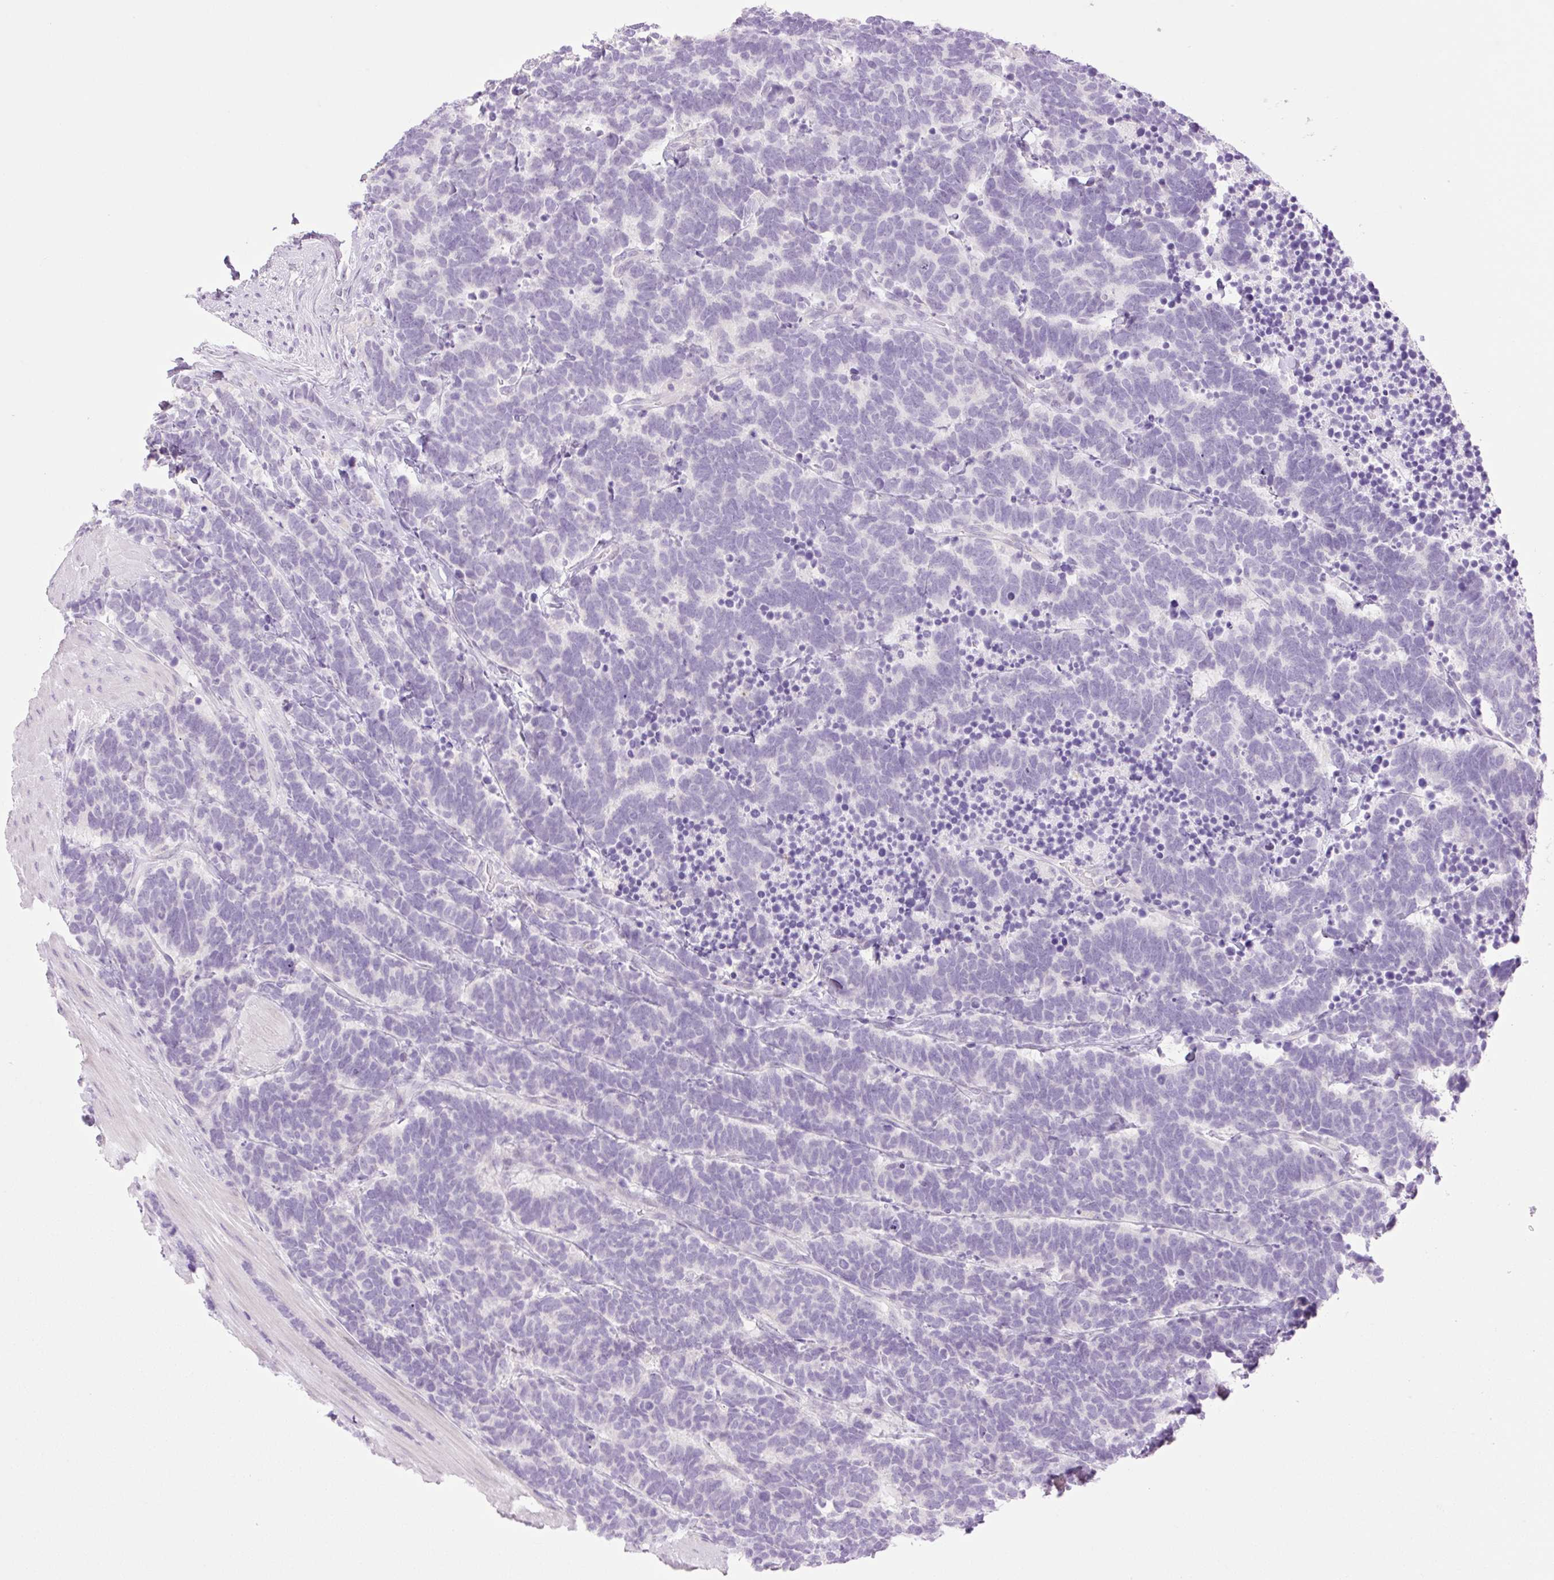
{"staining": {"intensity": "negative", "quantity": "none", "location": "none"}, "tissue": "carcinoid", "cell_type": "Tumor cells", "image_type": "cancer", "snomed": [{"axis": "morphology", "description": "Carcinoma, NOS"}, {"axis": "morphology", "description": "Carcinoid, malignant, NOS"}, {"axis": "topography", "description": "Urinary bladder"}], "caption": "Tumor cells show no significant protein expression in carcinoid.", "gene": "TBX15", "patient": {"sex": "male", "age": 57}}